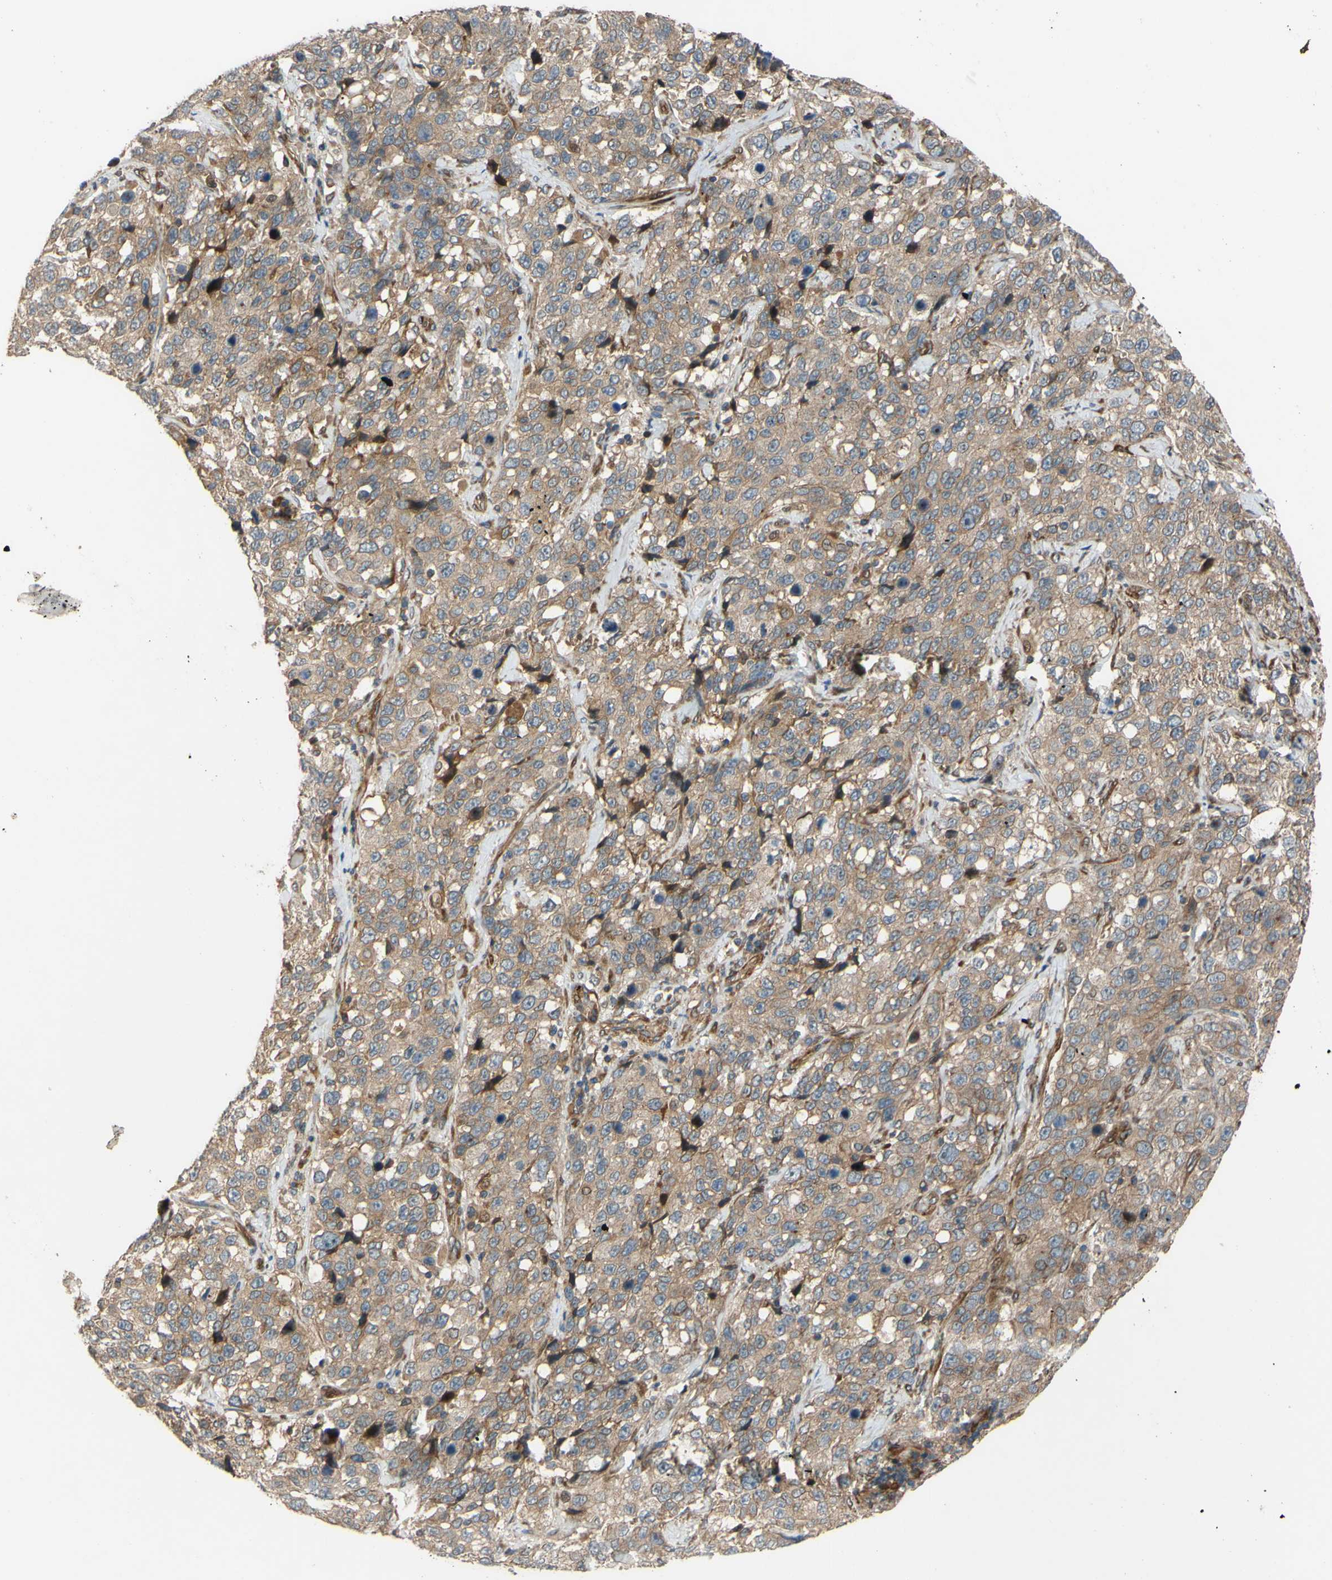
{"staining": {"intensity": "moderate", "quantity": ">75%", "location": "cytoplasmic/membranous"}, "tissue": "stomach cancer", "cell_type": "Tumor cells", "image_type": "cancer", "snomed": [{"axis": "morphology", "description": "Normal tissue, NOS"}, {"axis": "morphology", "description": "Adenocarcinoma, NOS"}, {"axis": "topography", "description": "Stomach"}], "caption": "Approximately >75% of tumor cells in adenocarcinoma (stomach) display moderate cytoplasmic/membranous protein staining as visualized by brown immunohistochemical staining.", "gene": "SPTLC1", "patient": {"sex": "male", "age": 48}}